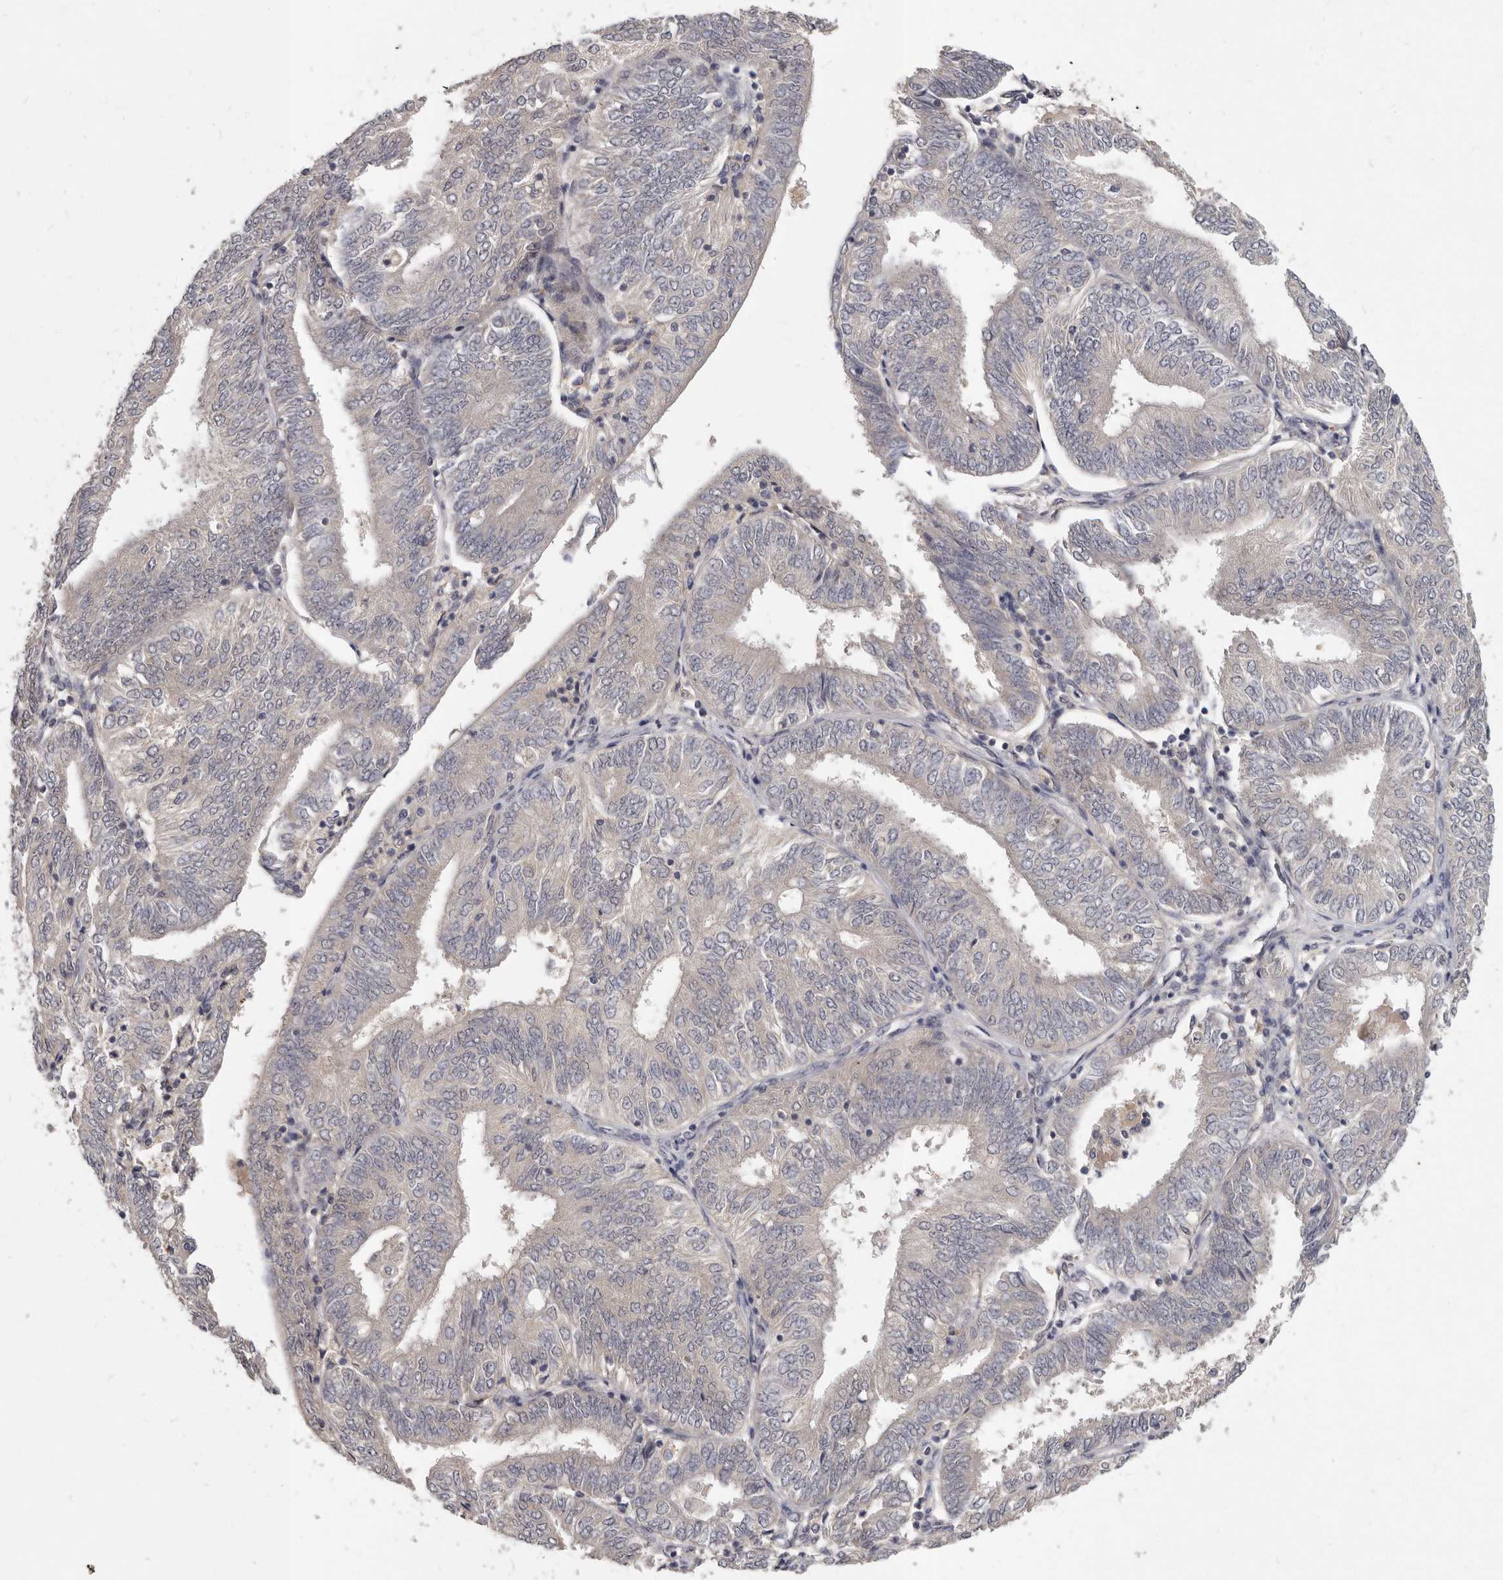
{"staining": {"intensity": "negative", "quantity": "none", "location": "none"}, "tissue": "endometrial cancer", "cell_type": "Tumor cells", "image_type": "cancer", "snomed": [{"axis": "morphology", "description": "Adenocarcinoma, NOS"}, {"axis": "topography", "description": "Endometrium"}], "caption": "IHC of endometrial cancer (adenocarcinoma) shows no staining in tumor cells. (Brightfield microscopy of DAB (3,3'-diaminobenzidine) immunohistochemistry at high magnification).", "gene": "SLC22A1", "patient": {"sex": "female", "age": 58}}